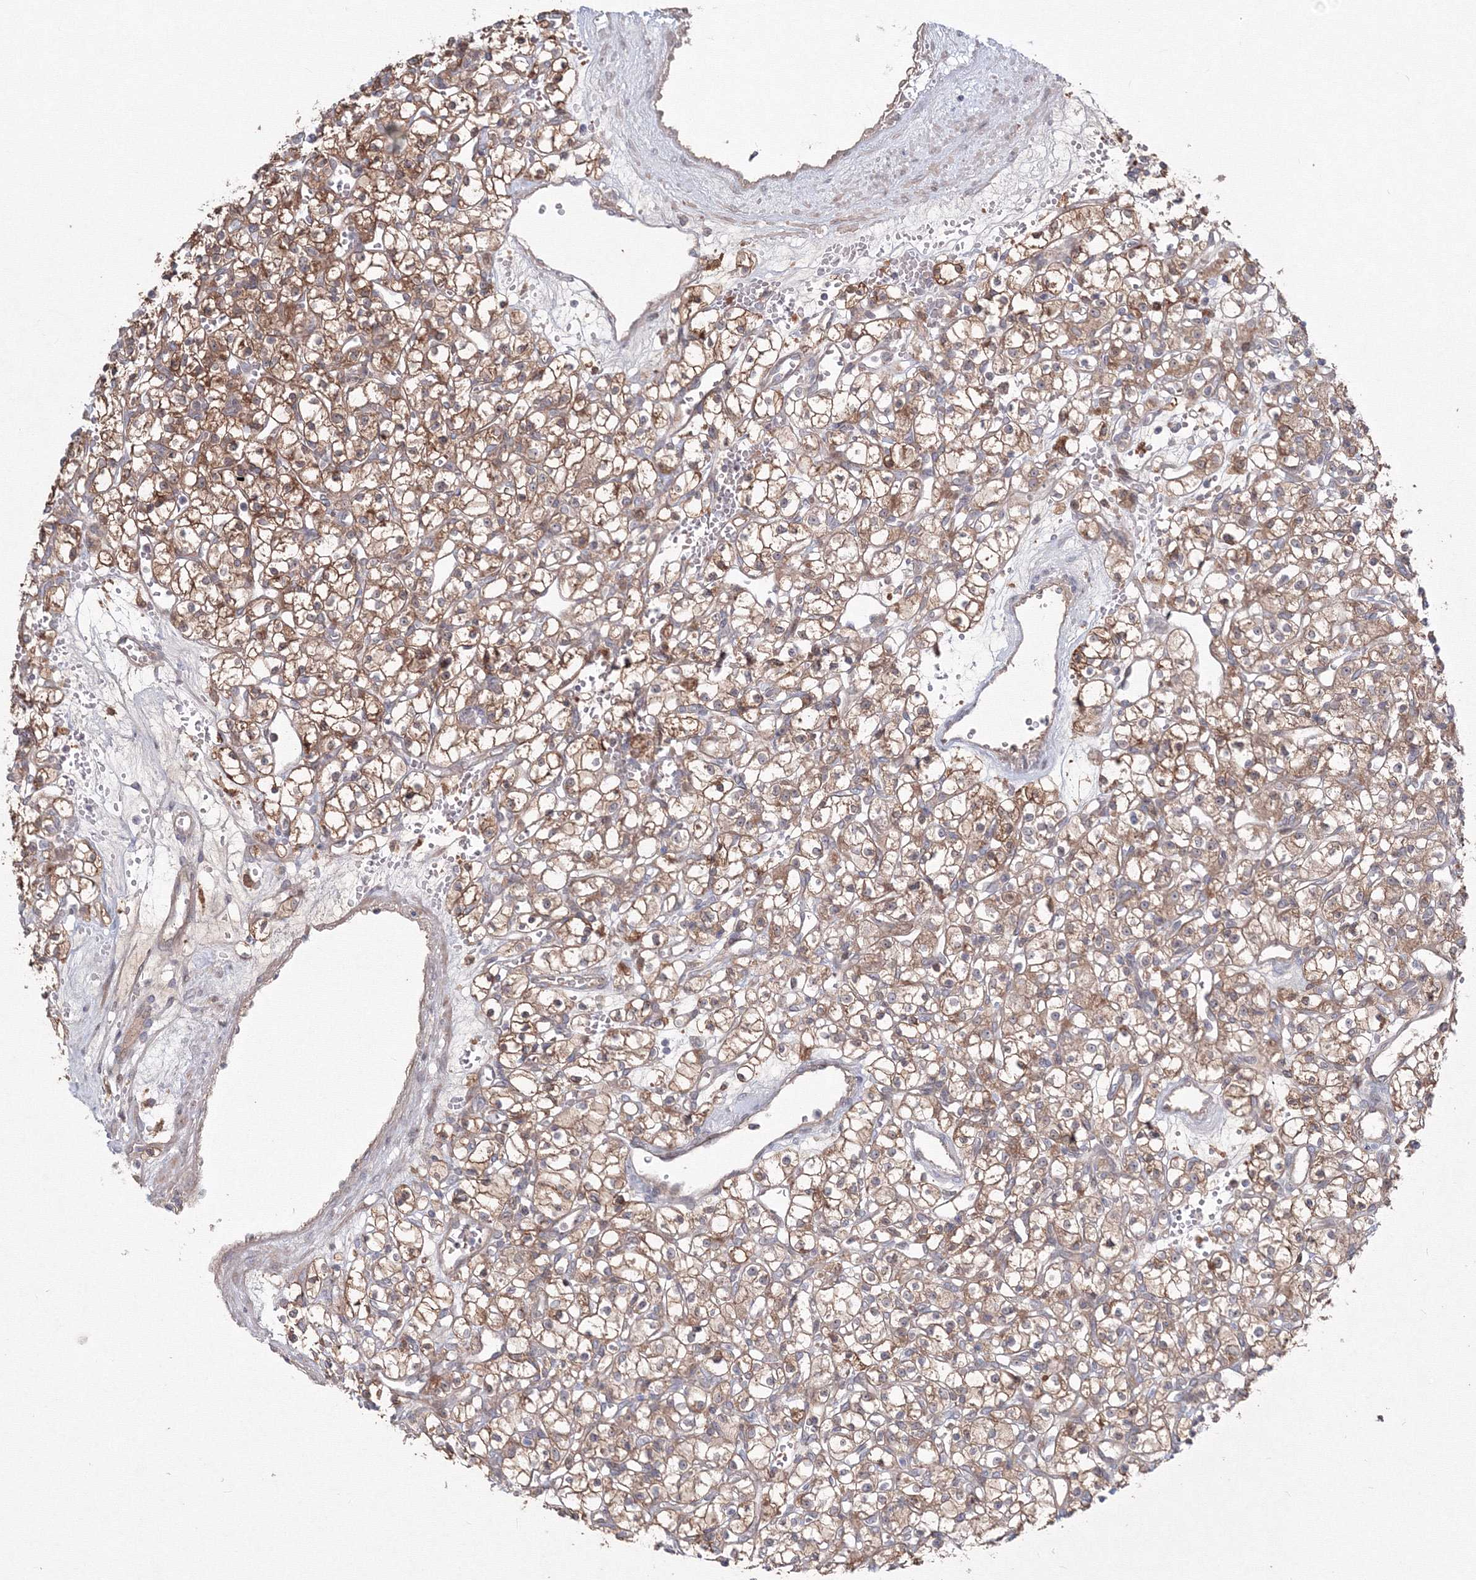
{"staining": {"intensity": "moderate", "quantity": ">75%", "location": "cytoplasmic/membranous"}, "tissue": "renal cancer", "cell_type": "Tumor cells", "image_type": "cancer", "snomed": [{"axis": "morphology", "description": "Adenocarcinoma, NOS"}, {"axis": "topography", "description": "Kidney"}], "caption": "Renal cancer (adenocarcinoma) stained with a brown dye exhibits moderate cytoplasmic/membranous positive expression in approximately >75% of tumor cells.", "gene": "MKRN2", "patient": {"sex": "female", "age": 59}}